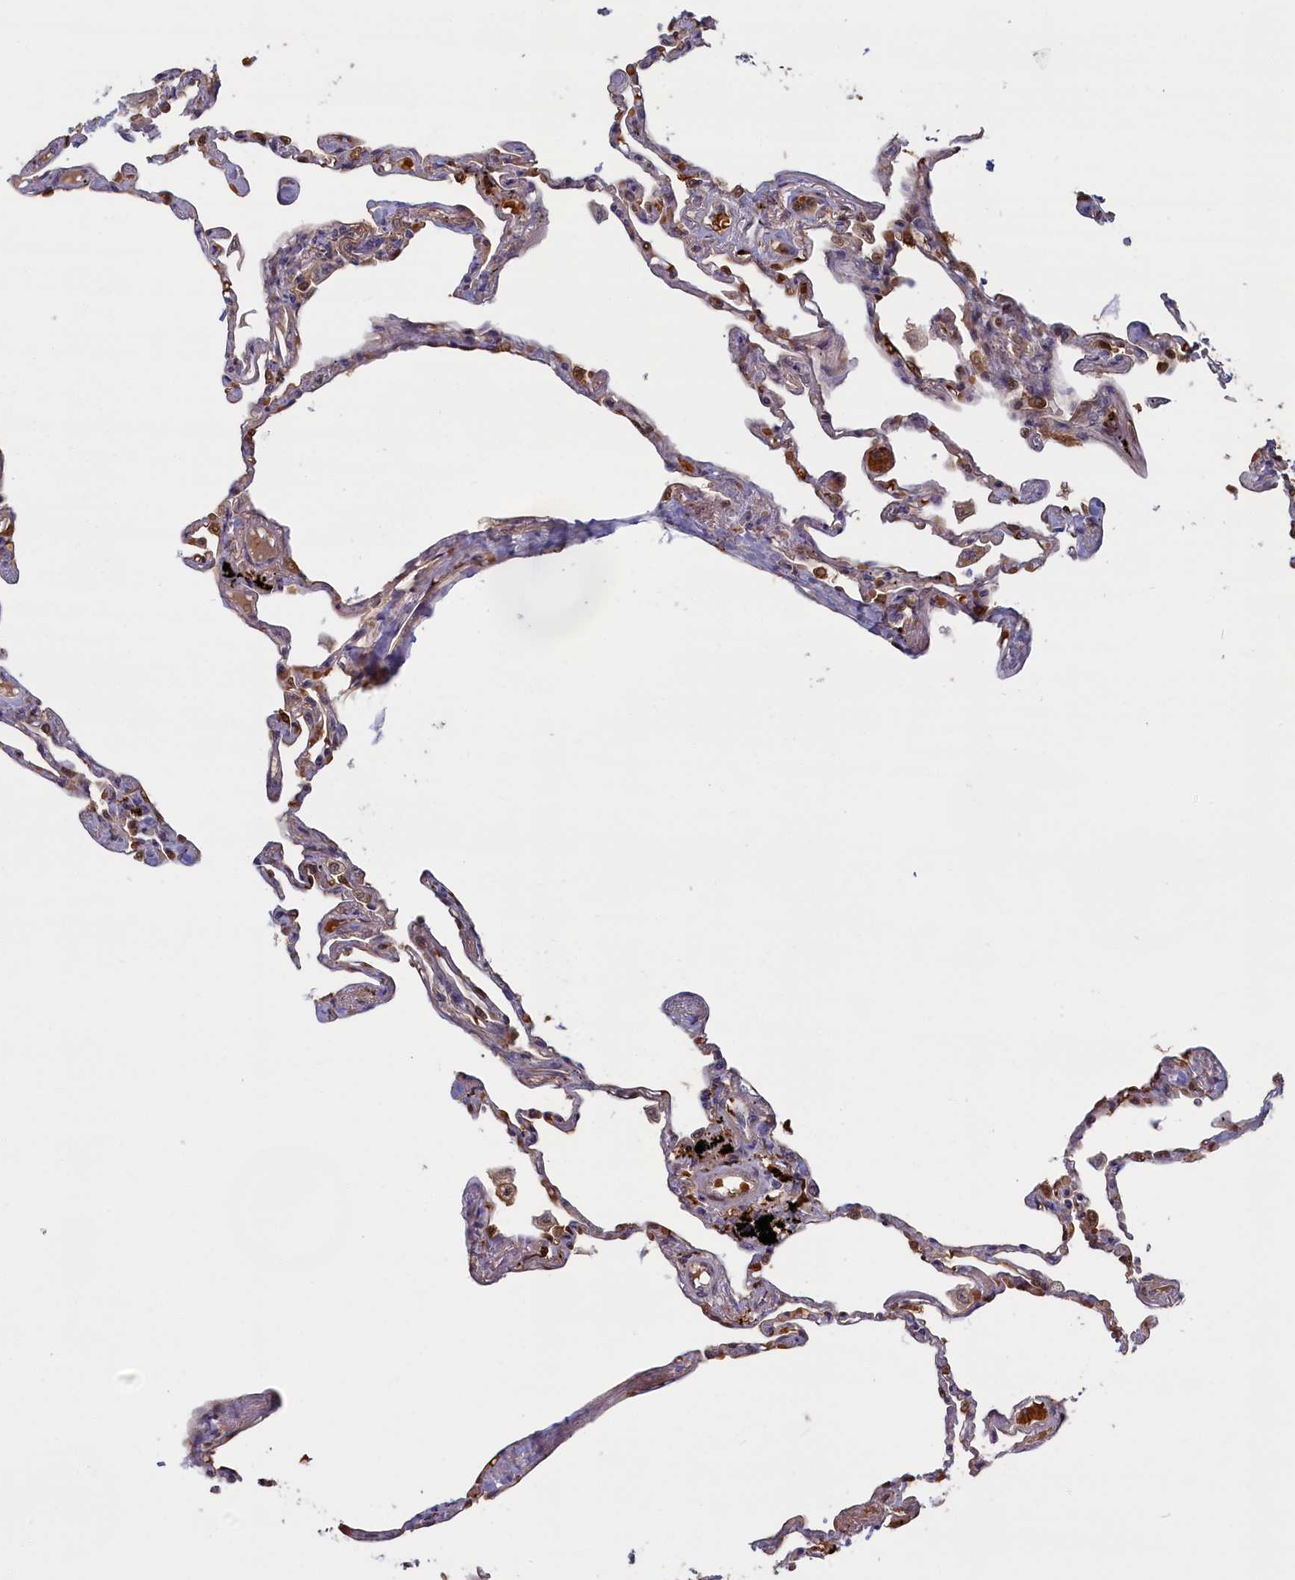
{"staining": {"intensity": "moderate", "quantity": ">75%", "location": "cytoplasmic/membranous,nuclear"}, "tissue": "lung", "cell_type": "Alveolar cells", "image_type": "normal", "snomed": [{"axis": "morphology", "description": "Normal tissue, NOS"}, {"axis": "topography", "description": "Lung"}], "caption": "Lung stained with IHC reveals moderate cytoplasmic/membranous,nuclear positivity in about >75% of alveolar cells. (DAB IHC, brown staining for protein, blue staining for nuclei).", "gene": "BLVRB", "patient": {"sex": "female", "age": 67}}